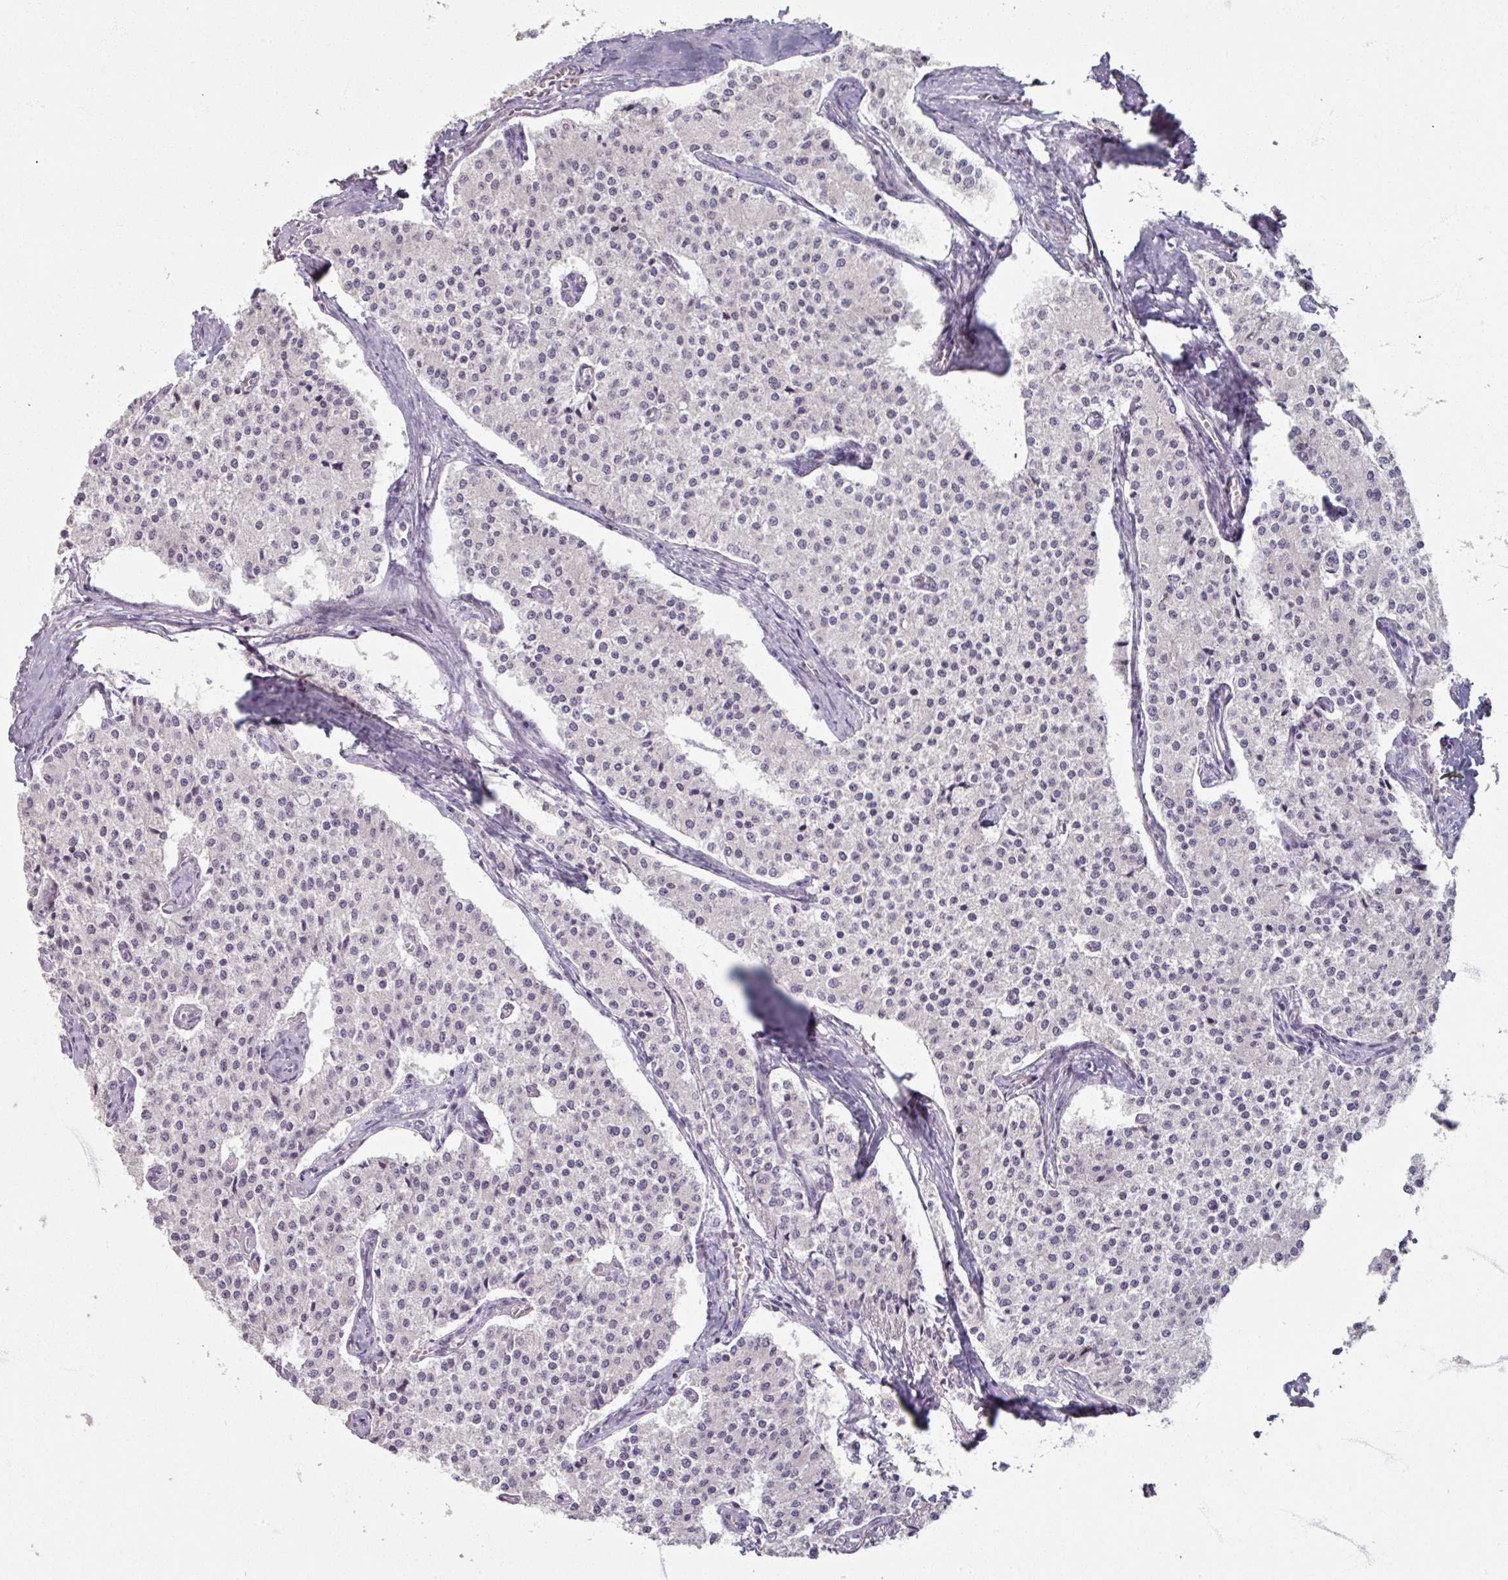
{"staining": {"intensity": "negative", "quantity": "none", "location": "none"}, "tissue": "carcinoid", "cell_type": "Tumor cells", "image_type": "cancer", "snomed": [{"axis": "morphology", "description": "Carcinoid, malignant, NOS"}, {"axis": "topography", "description": "Colon"}], "caption": "IHC of human malignant carcinoid displays no positivity in tumor cells. (Brightfield microscopy of DAB (3,3'-diaminobenzidine) immunohistochemistry at high magnification).", "gene": "SOX11", "patient": {"sex": "female", "age": 52}}